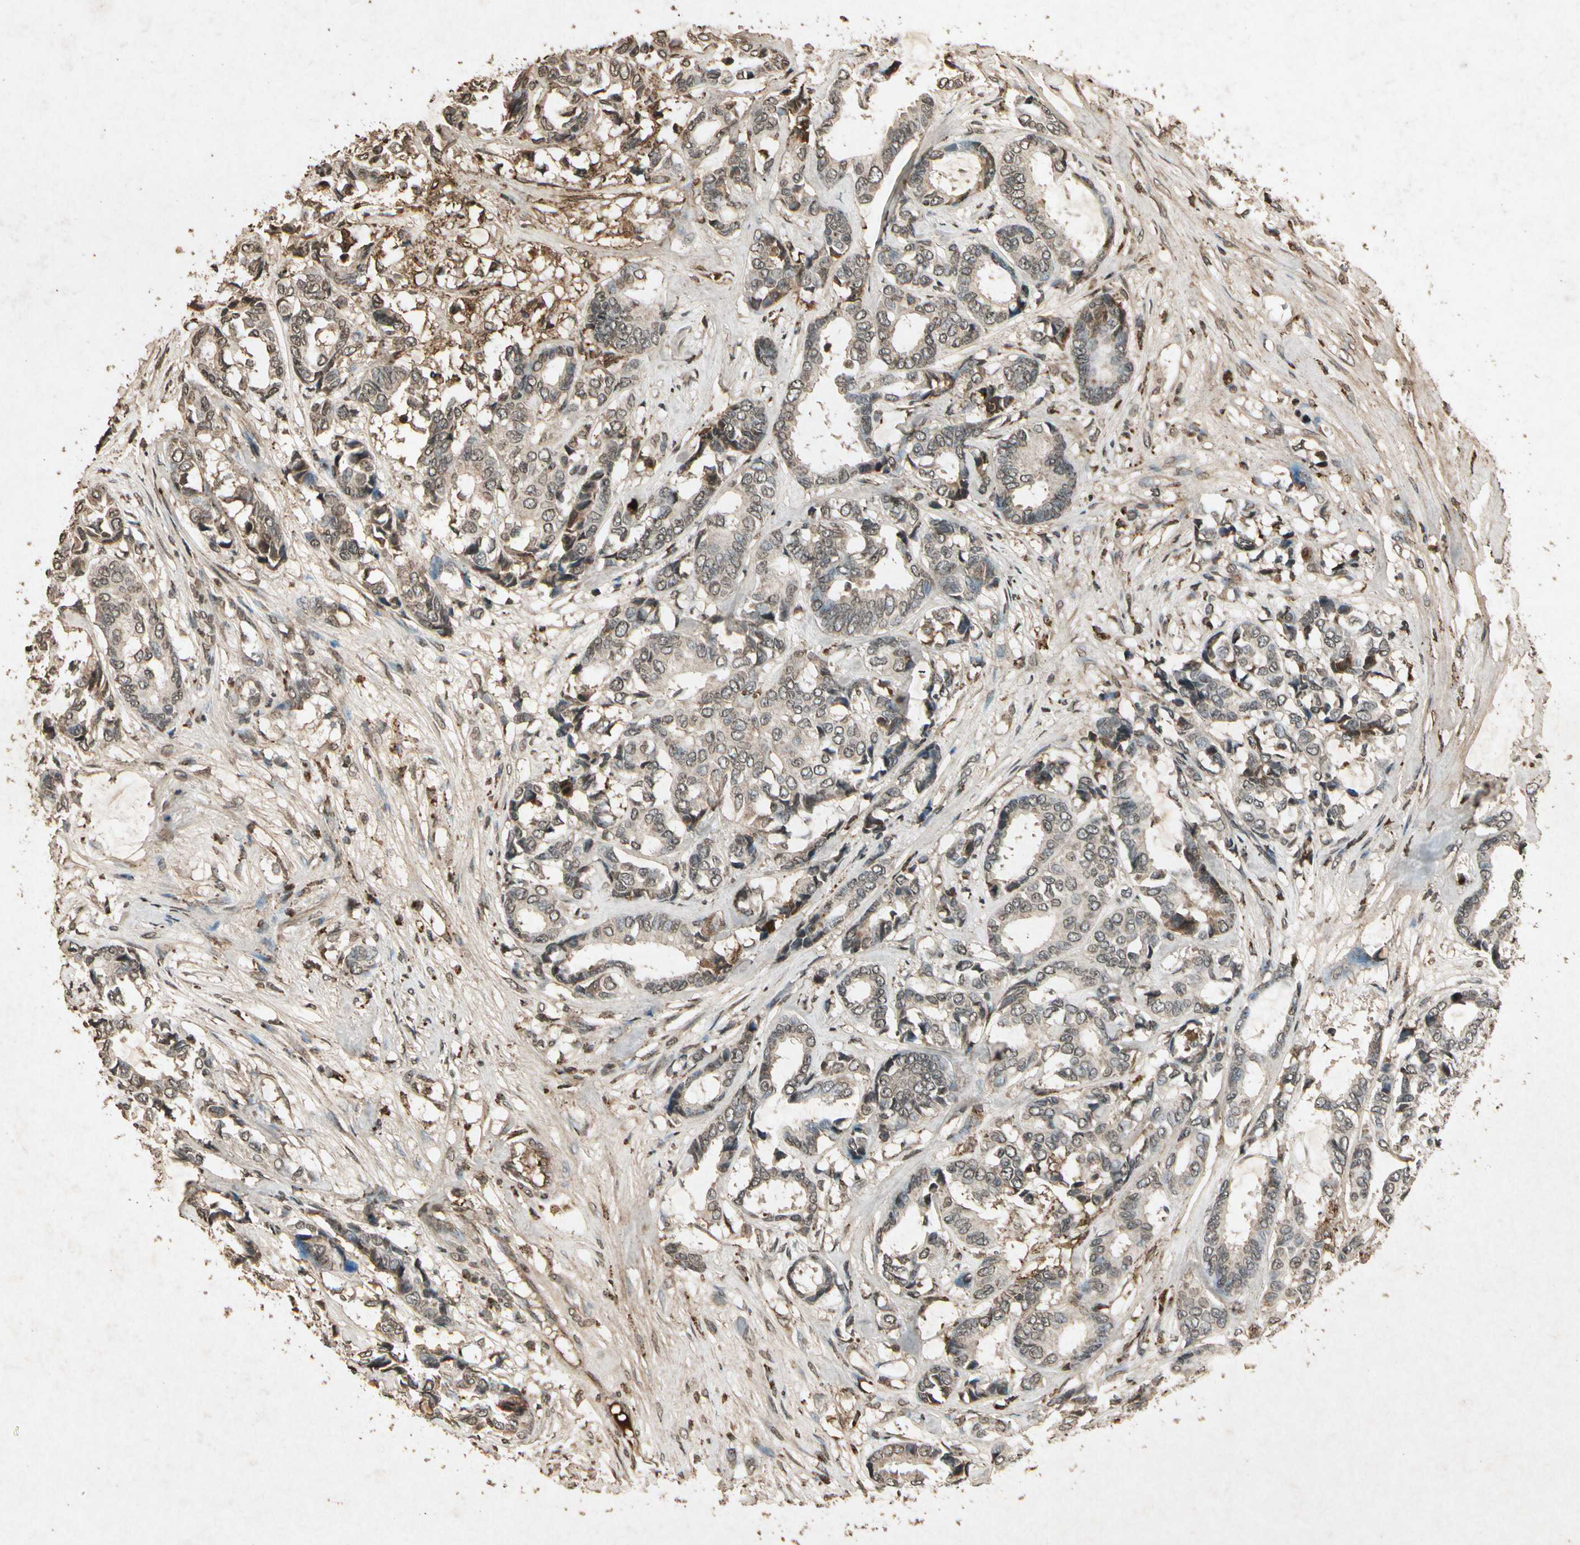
{"staining": {"intensity": "moderate", "quantity": "25%-75%", "location": "cytoplasmic/membranous"}, "tissue": "breast cancer", "cell_type": "Tumor cells", "image_type": "cancer", "snomed": [{"axis": "morphology", "description": "Duct carcinoma"}, {"axis": "topography", "description": "Breast"}], "caption": "A histopathology image showing moderate cytoplasmic/membranous positivity in approximately 25%-75% of tumor cells in breast cancer, as visualized by brown immunohistochemical staining.", "gene": "GC", "patient": {"sex": "female", "age": 87}}